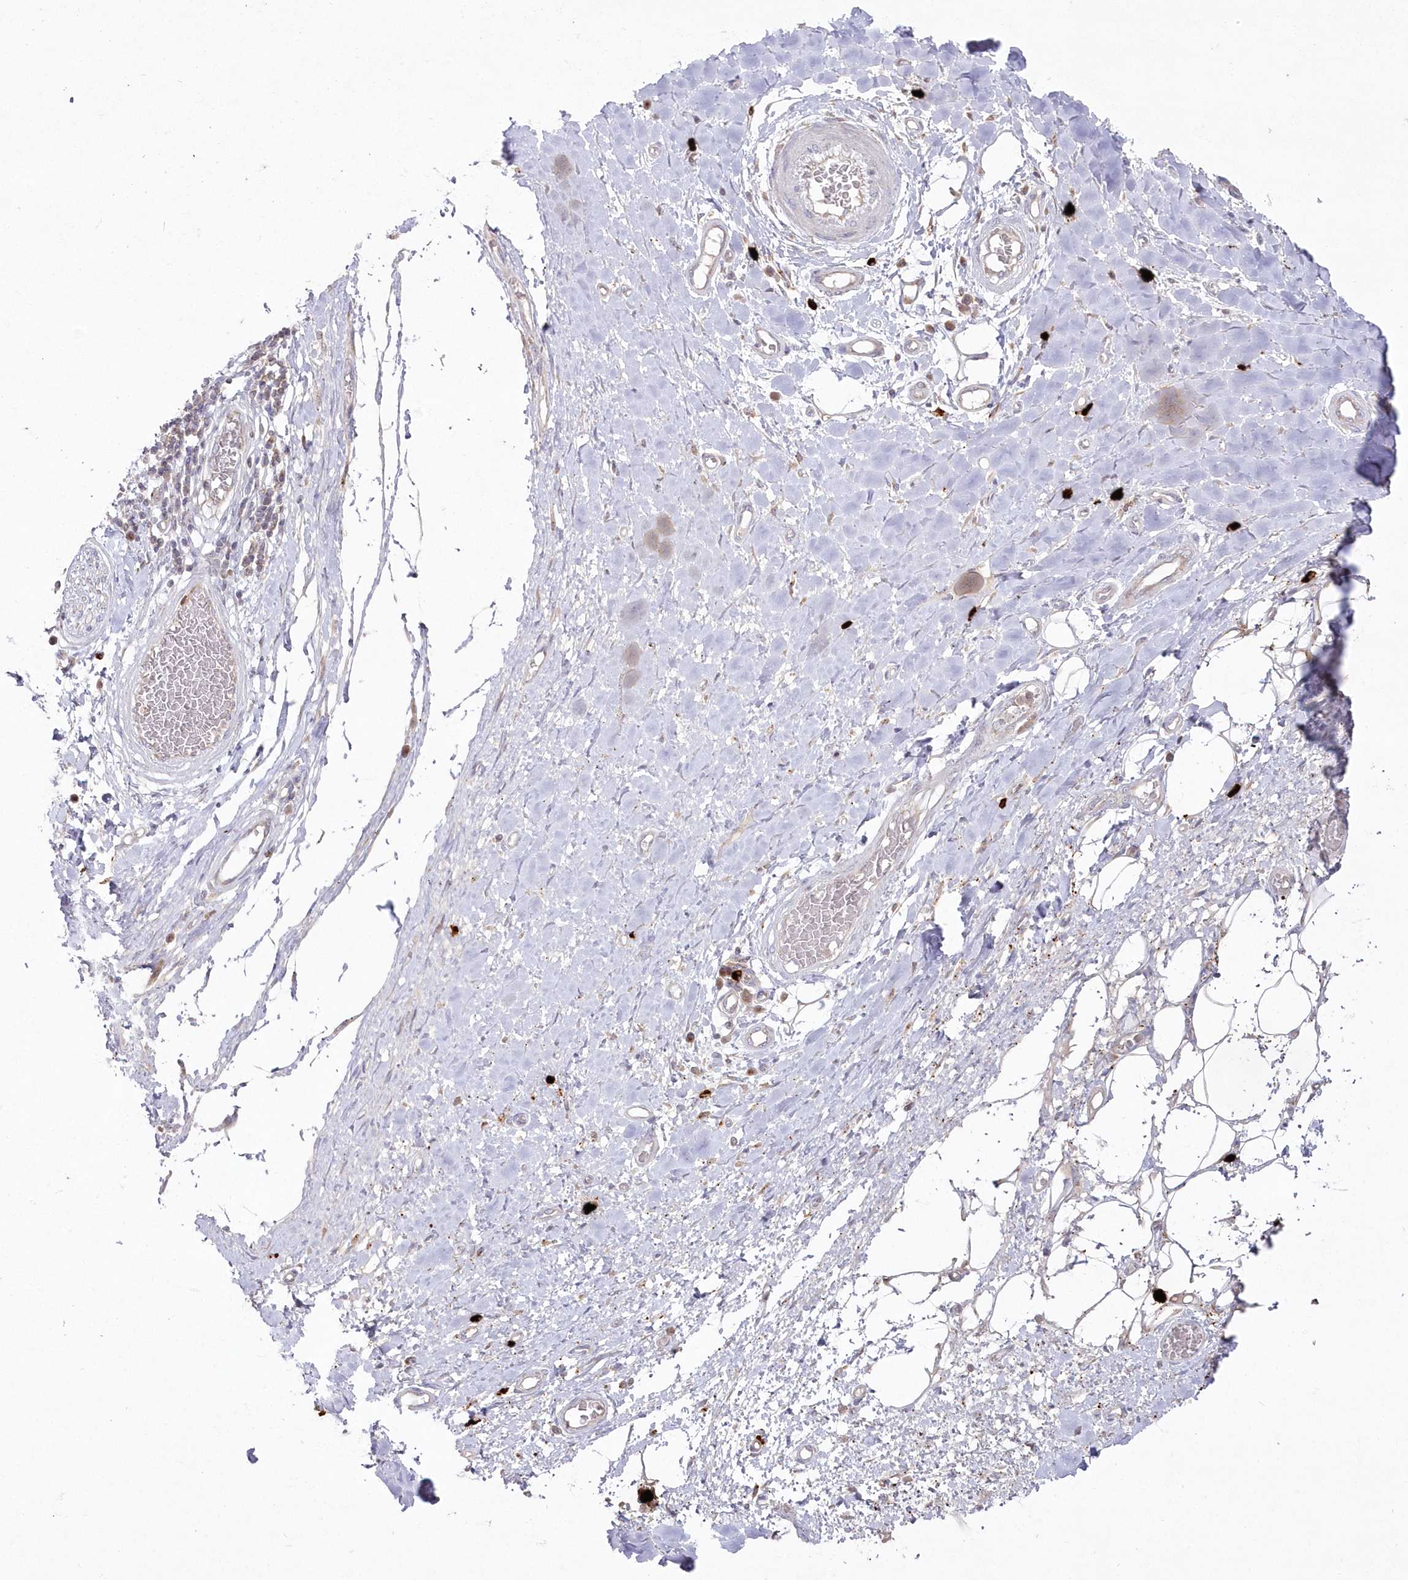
{"staining": {"intensity": "negative", "quantity": "none", "location": "none"}, "tissue": "adipose tissue", "cell_type": "Adipocytes", "image_type": "normal", "snomed": [{"axis": "morphology", "description": "Normal tissue, NOS"}, {"axis": "morphology", "description": "Adenocarcinoma, NOS"}, {"axis": "topography", "description": "Esophagus"}, {"axis": "topography", "description": "Stomach, upper"}, {"axis": "topography", "description": "Peripheral nerve tissue"}], "caption": "Immunohistochemistry image of normal human adipose tissue stained for a protein (brown), which reveals no staining in adipocytes.", "gene": "ARSB", "patient": {"sex": "male", "age": 62}}